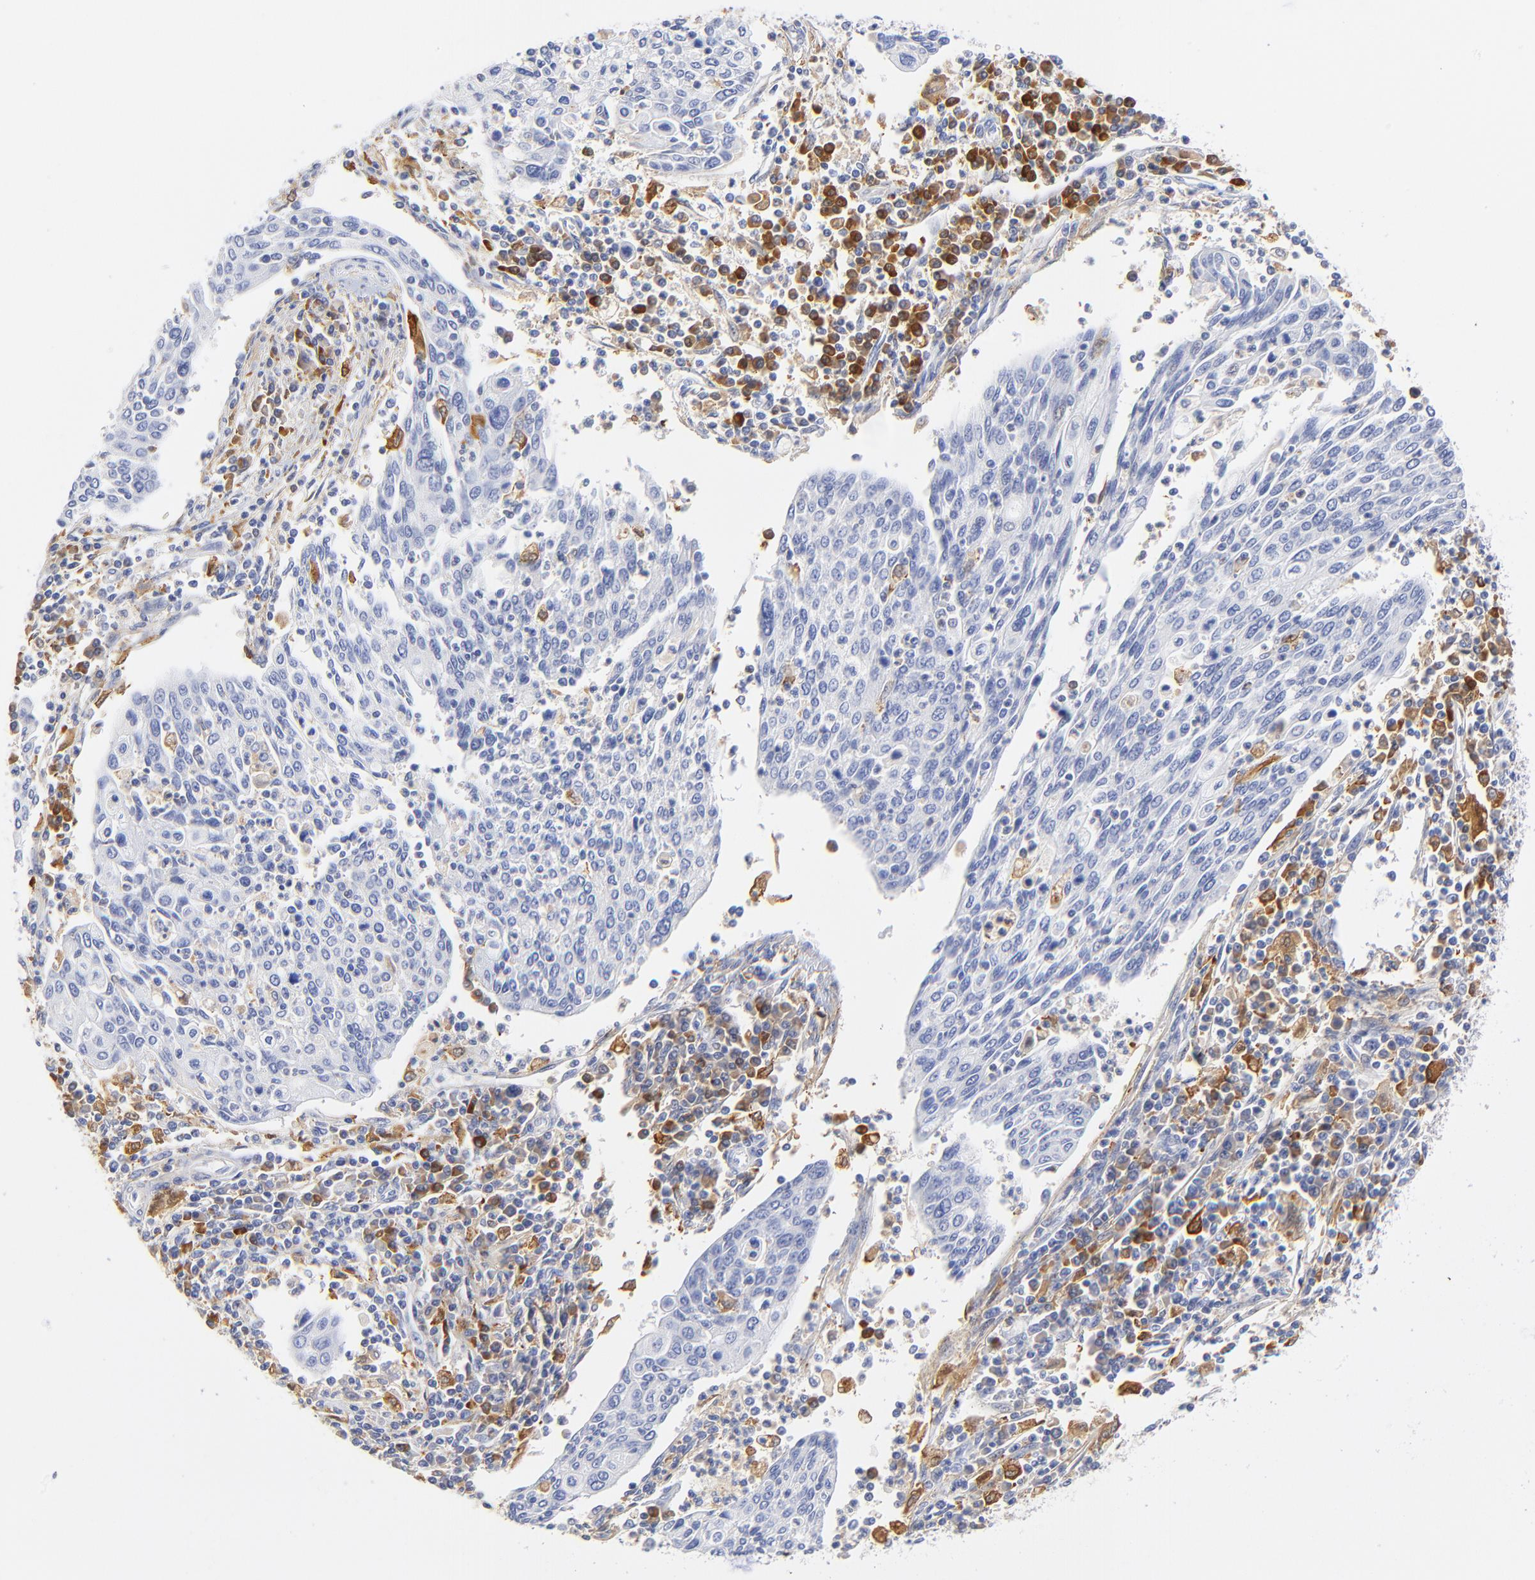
{"staining": {"intensity": "moderate", "quantity": "<25%", "location": "cytoplasmic/membranous"}, "tissue": "cervical cancer", "cell_type": "Tumor cells", "image_type": "cancer", "snomed": [{"axis": "morphology", "description": "Squamous cell carcinoma, NOS"}, {"axis": "topography", "description": "Cervix"}], "caption": "A brown stain labels moderate cytoplasmic/membranous positivity of a protein in human cervical cancer tumor cells. Nuclei are stained in blue.", "gene": "MDGA2", "patient": {"sex": "female", "age": 40}}